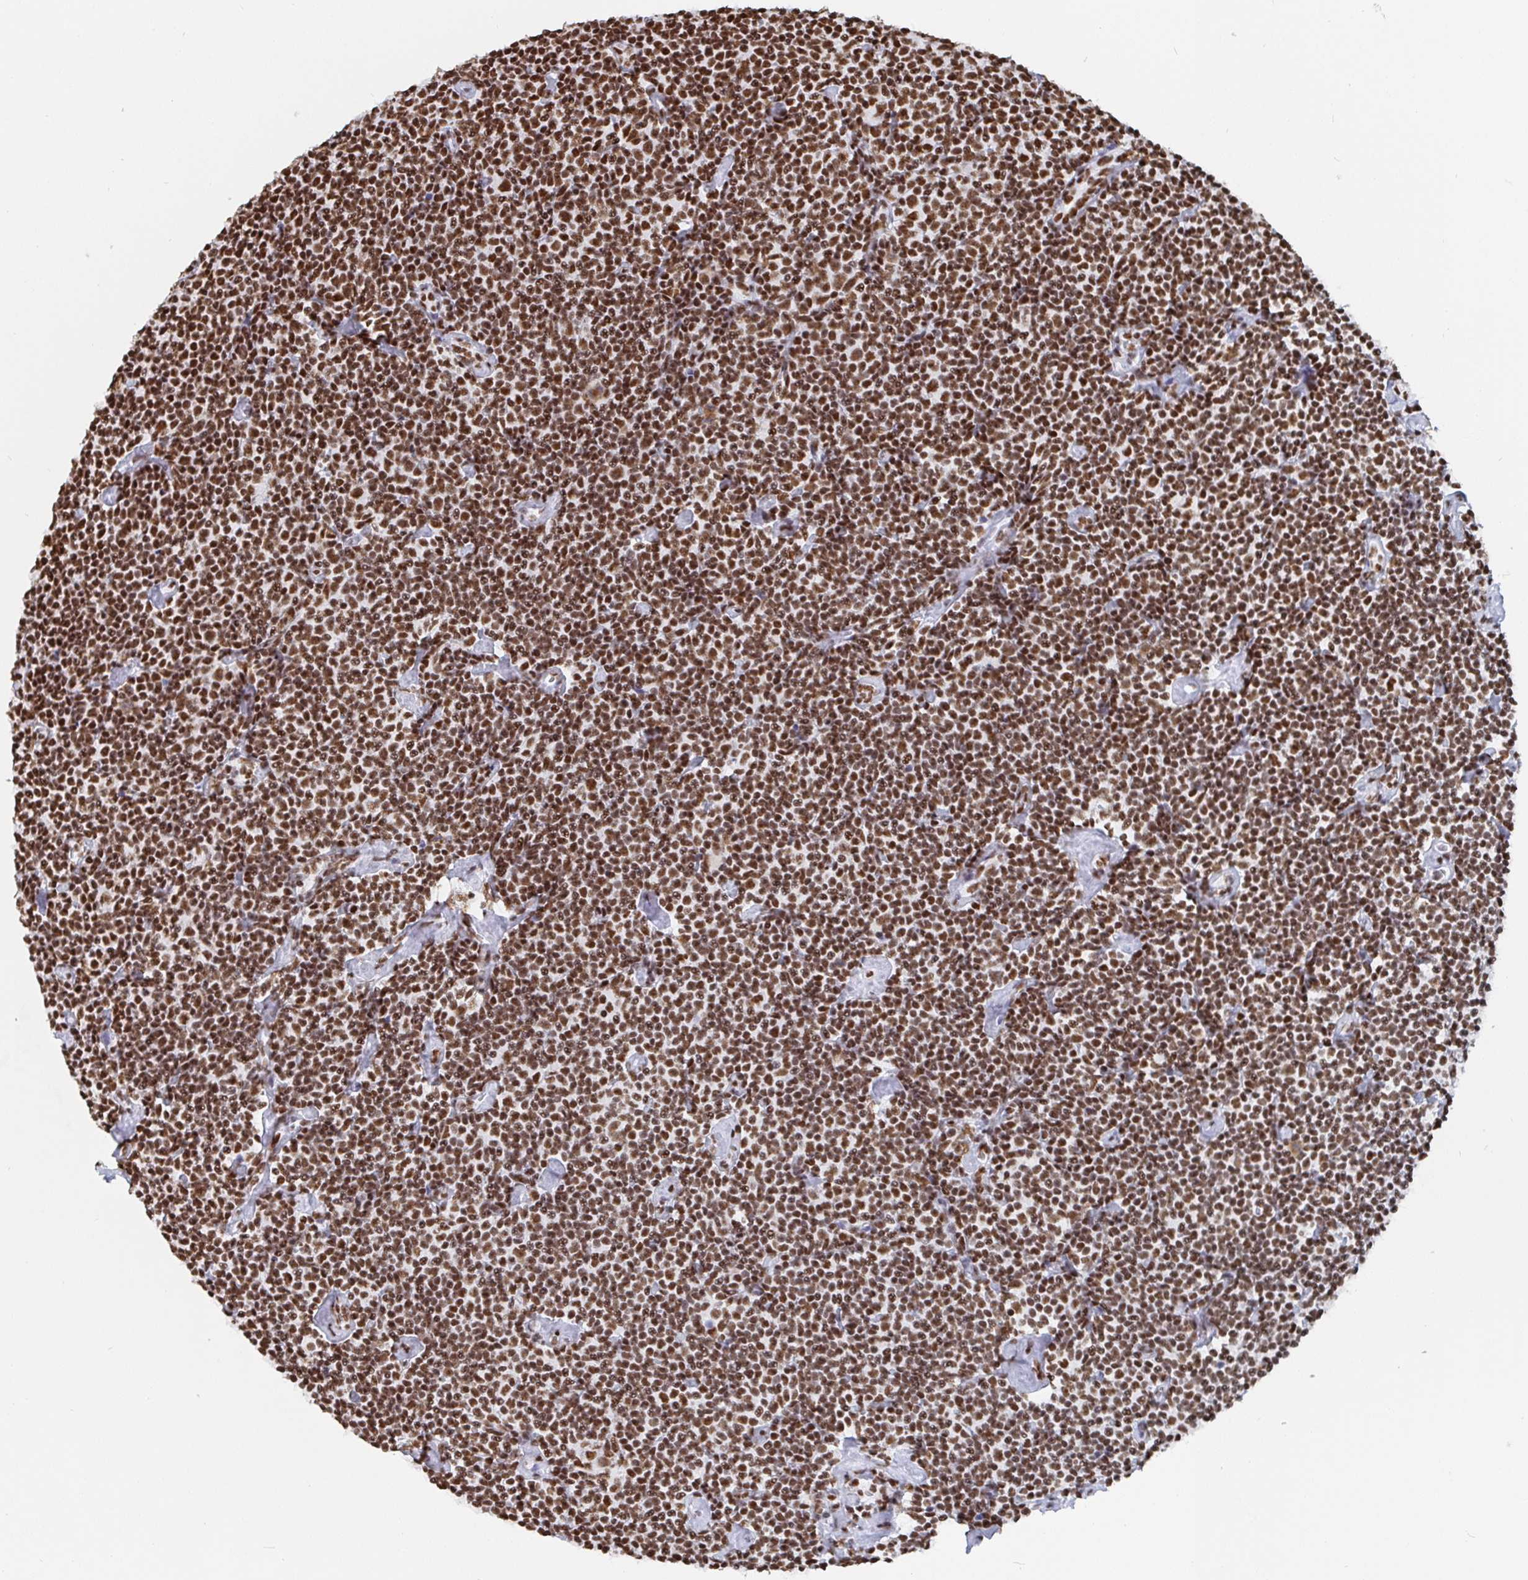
{"staining": {"intensity": "strong", "quantity": ">75%", "location": "nuclear"}, "tissue": "lymphoma", "cell_type": "Tumor cells", "image_type": "cancer", "snomed": [{"axis": "morphology", "description": "Malignant lymphoma, non-Hodgkin's type, Low grade"}, {"axis": "topography", "description": "Lymph node"}], "caption": "Immunohistochemistry histopathology image of human lymphoma stained for a protein (brown), which displays high levels of strong nuclear positivity in approximately >75% of tumor cells.", "gene": "EWSR1", "patient": {"sex": "male", "age": 81}}